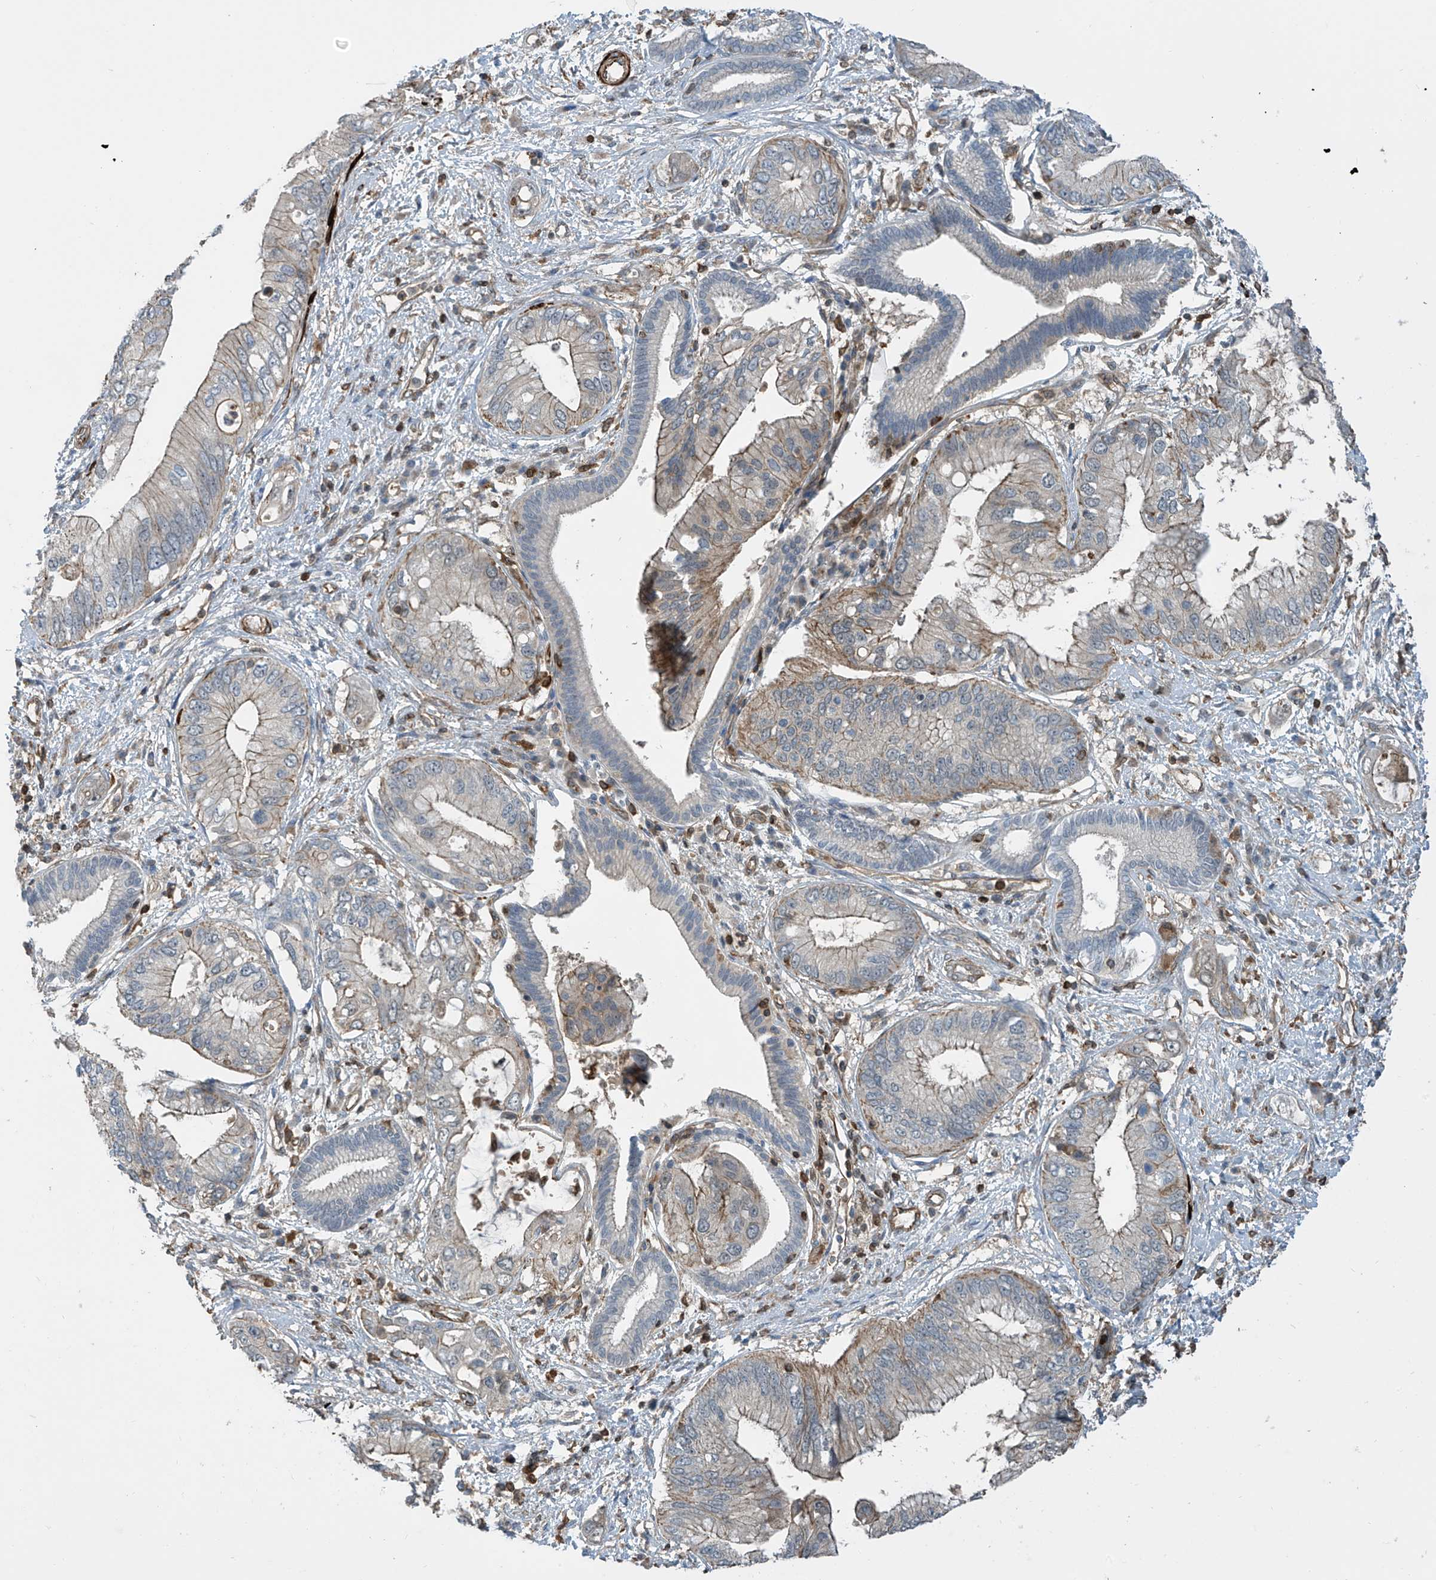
{"staining": {"intensity": "weak", "quantity": "<25%", "location": "cytoplasmic/membranous"}, "tissue": "pancreatic cancer", "cell_type": "Tumor cells", "image_type": "cancer", "snomed": [{"axis": "morphology", "description": "Inflammation, NOS"}, {"axis": "morphology", "description": "Adenocarcinoma, NOS"}, {"axis": "topography", "description": "Pancreas"}], "caption": "Tumor cells are negative for protein expression in human pancreatic adenocarcinoma.", "gene": "SH3BGRL3", "patient": {"sex": "female", "age": 56}}